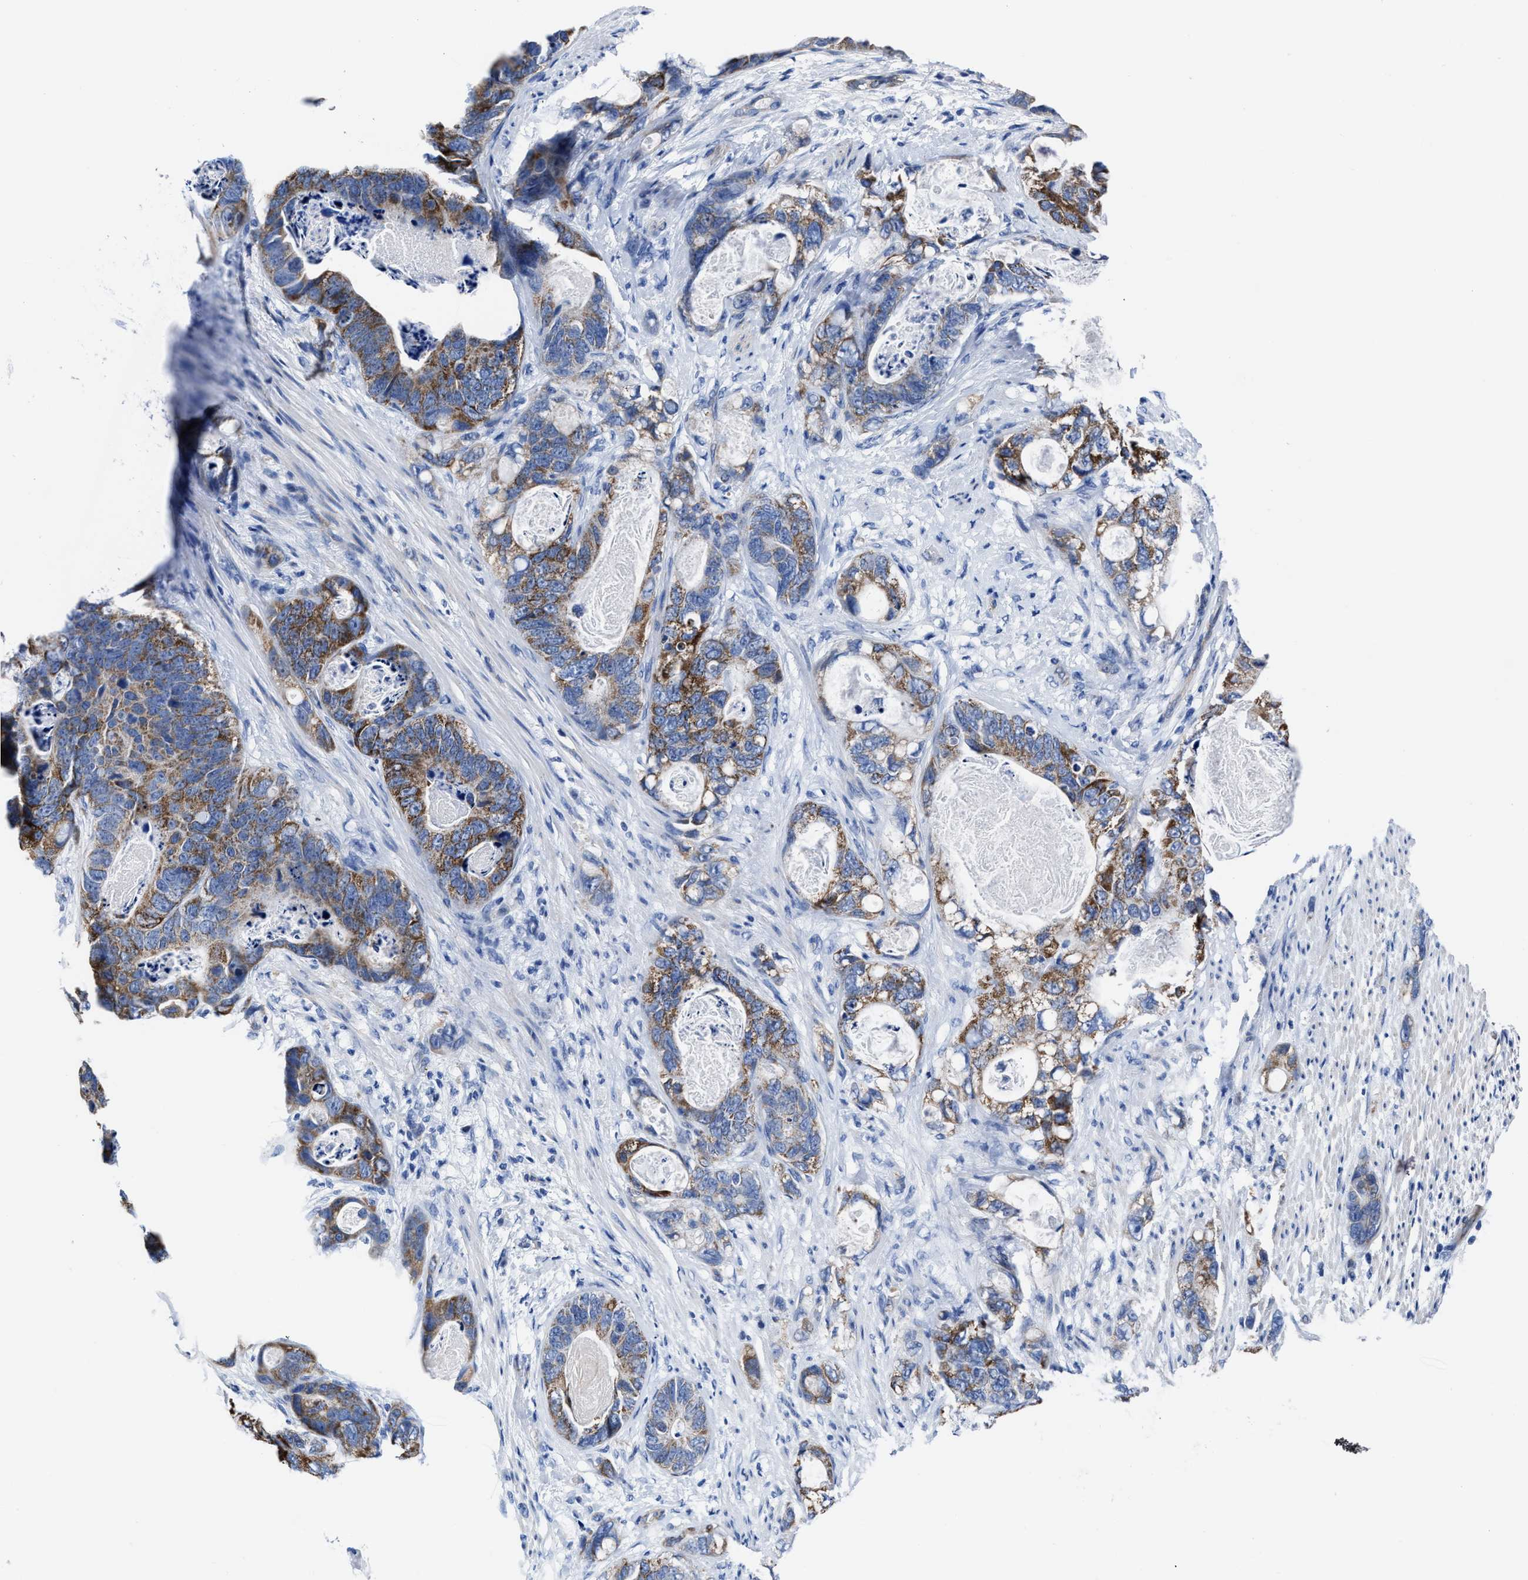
{"staining": {"intensity": "strong", "quantity": ">75%", "location": "cytoplasmic/membranous"}, "tissue": "stomach cancer", "cell_type": "Tumor cells", "image_type": "cancer", "snomed": [{"axis": "morphology", "description": "Normal tissue, NOS"}, {"axis": "morphology", "description": "Adenocarcinoma, NOS"}, {"axis": "topography", "description": "Stomach"}], "caption": "Human stomach cancer stained with a brown dye demonstrates strong cytoplasmic/membranous positive staining in about >75% of tumor cells.", "gene": "KCNMB3", "patient": {"sex": "female", "age": 89}}